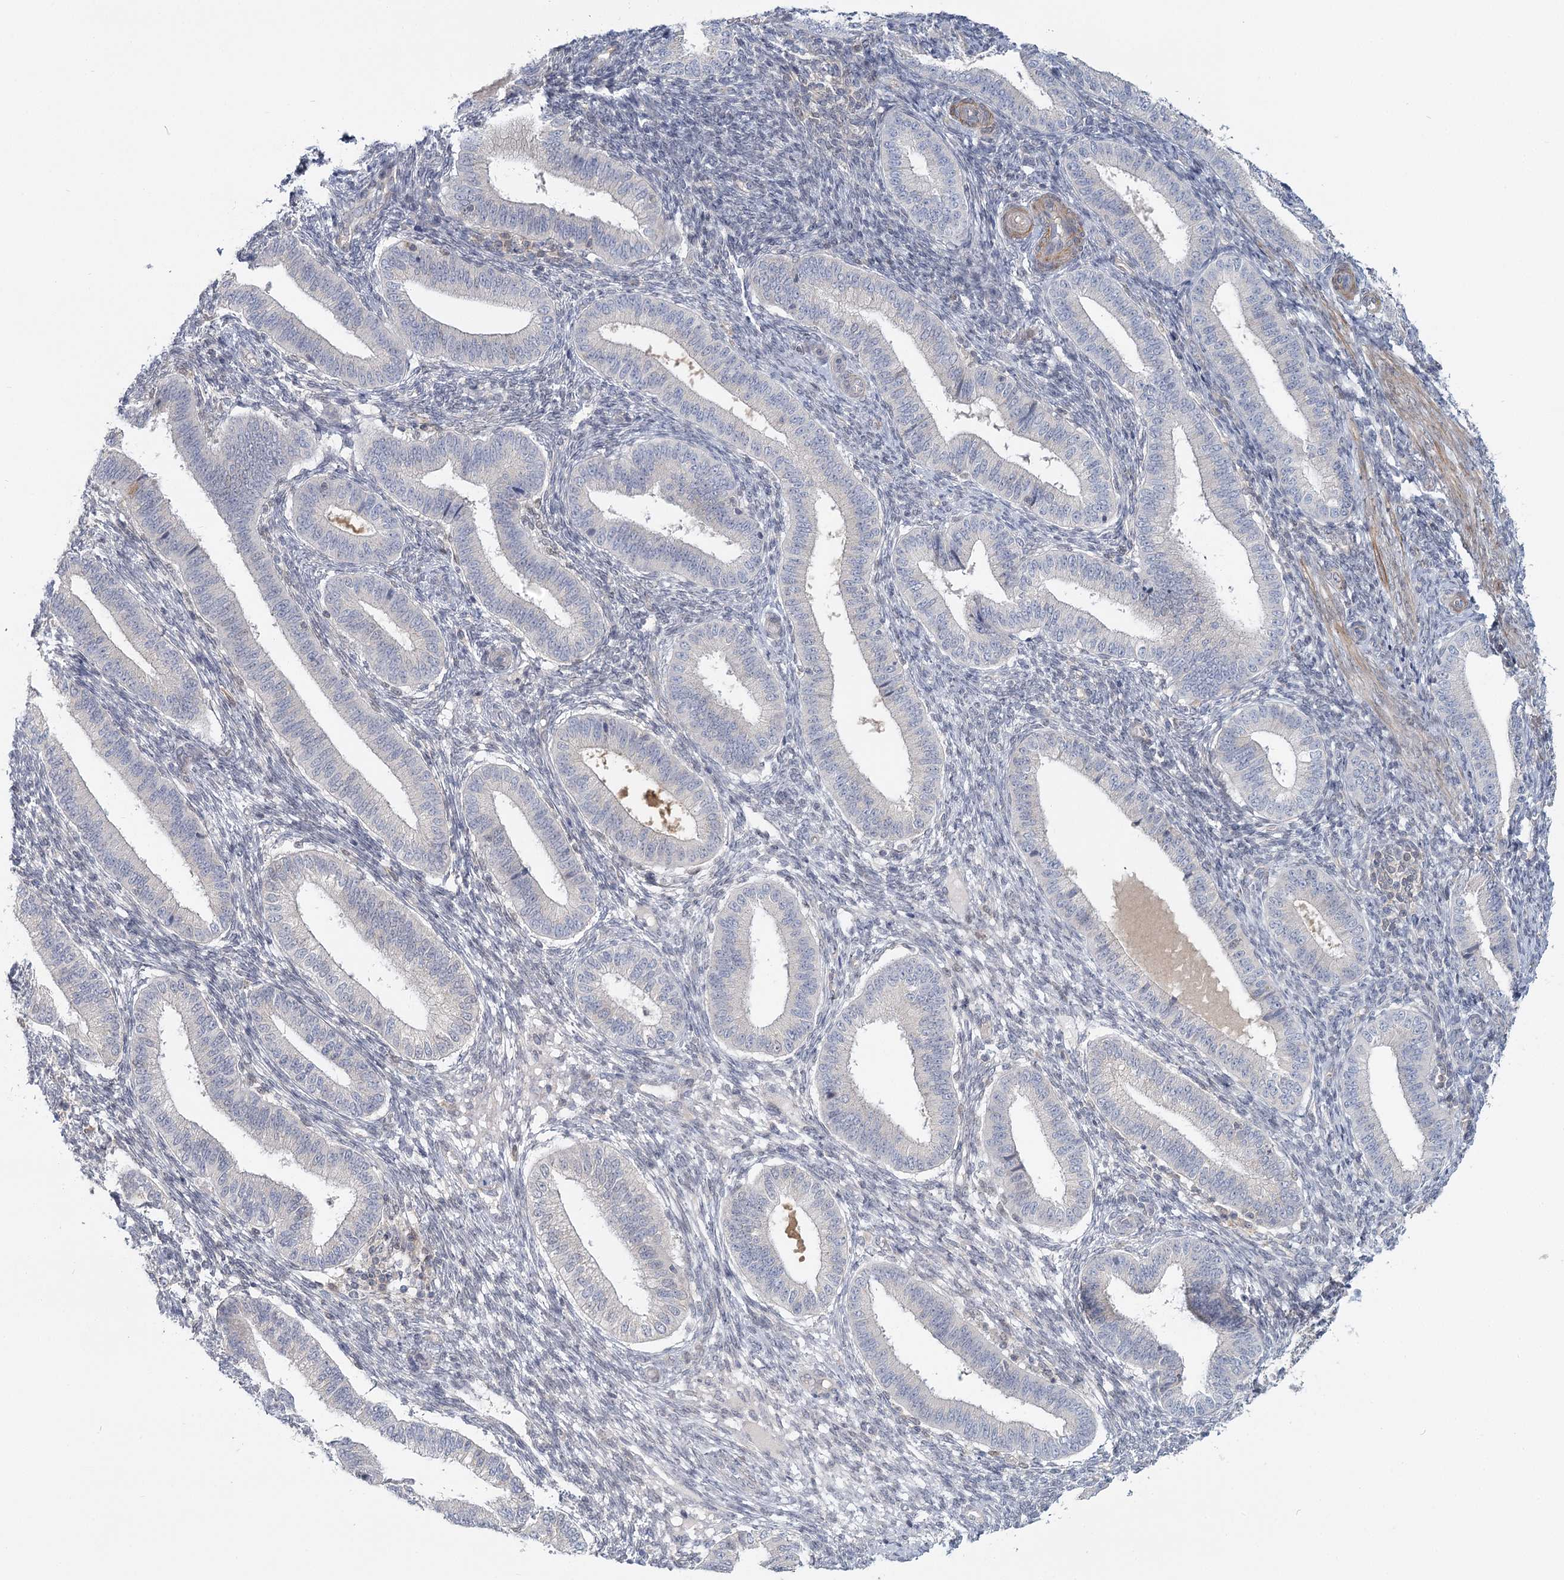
{"staining": {"intensity": "negative", "quantity": "none", "location": "none"}, "tissue": "endometrium", "cell_type": "Cells in endometrial stroma", "image_type": "normal", "snomed": [{"axis": "morphology", "description": "Normal tissue, NOS"}, {"axis": "topography", "description": "Endometrium"}], "caption": "Micrograph shows no protein expression in cells in endometrial stroma of benign endometrium.", "gene": "USP11", "patient": {"sex": "female", "age": 39}}